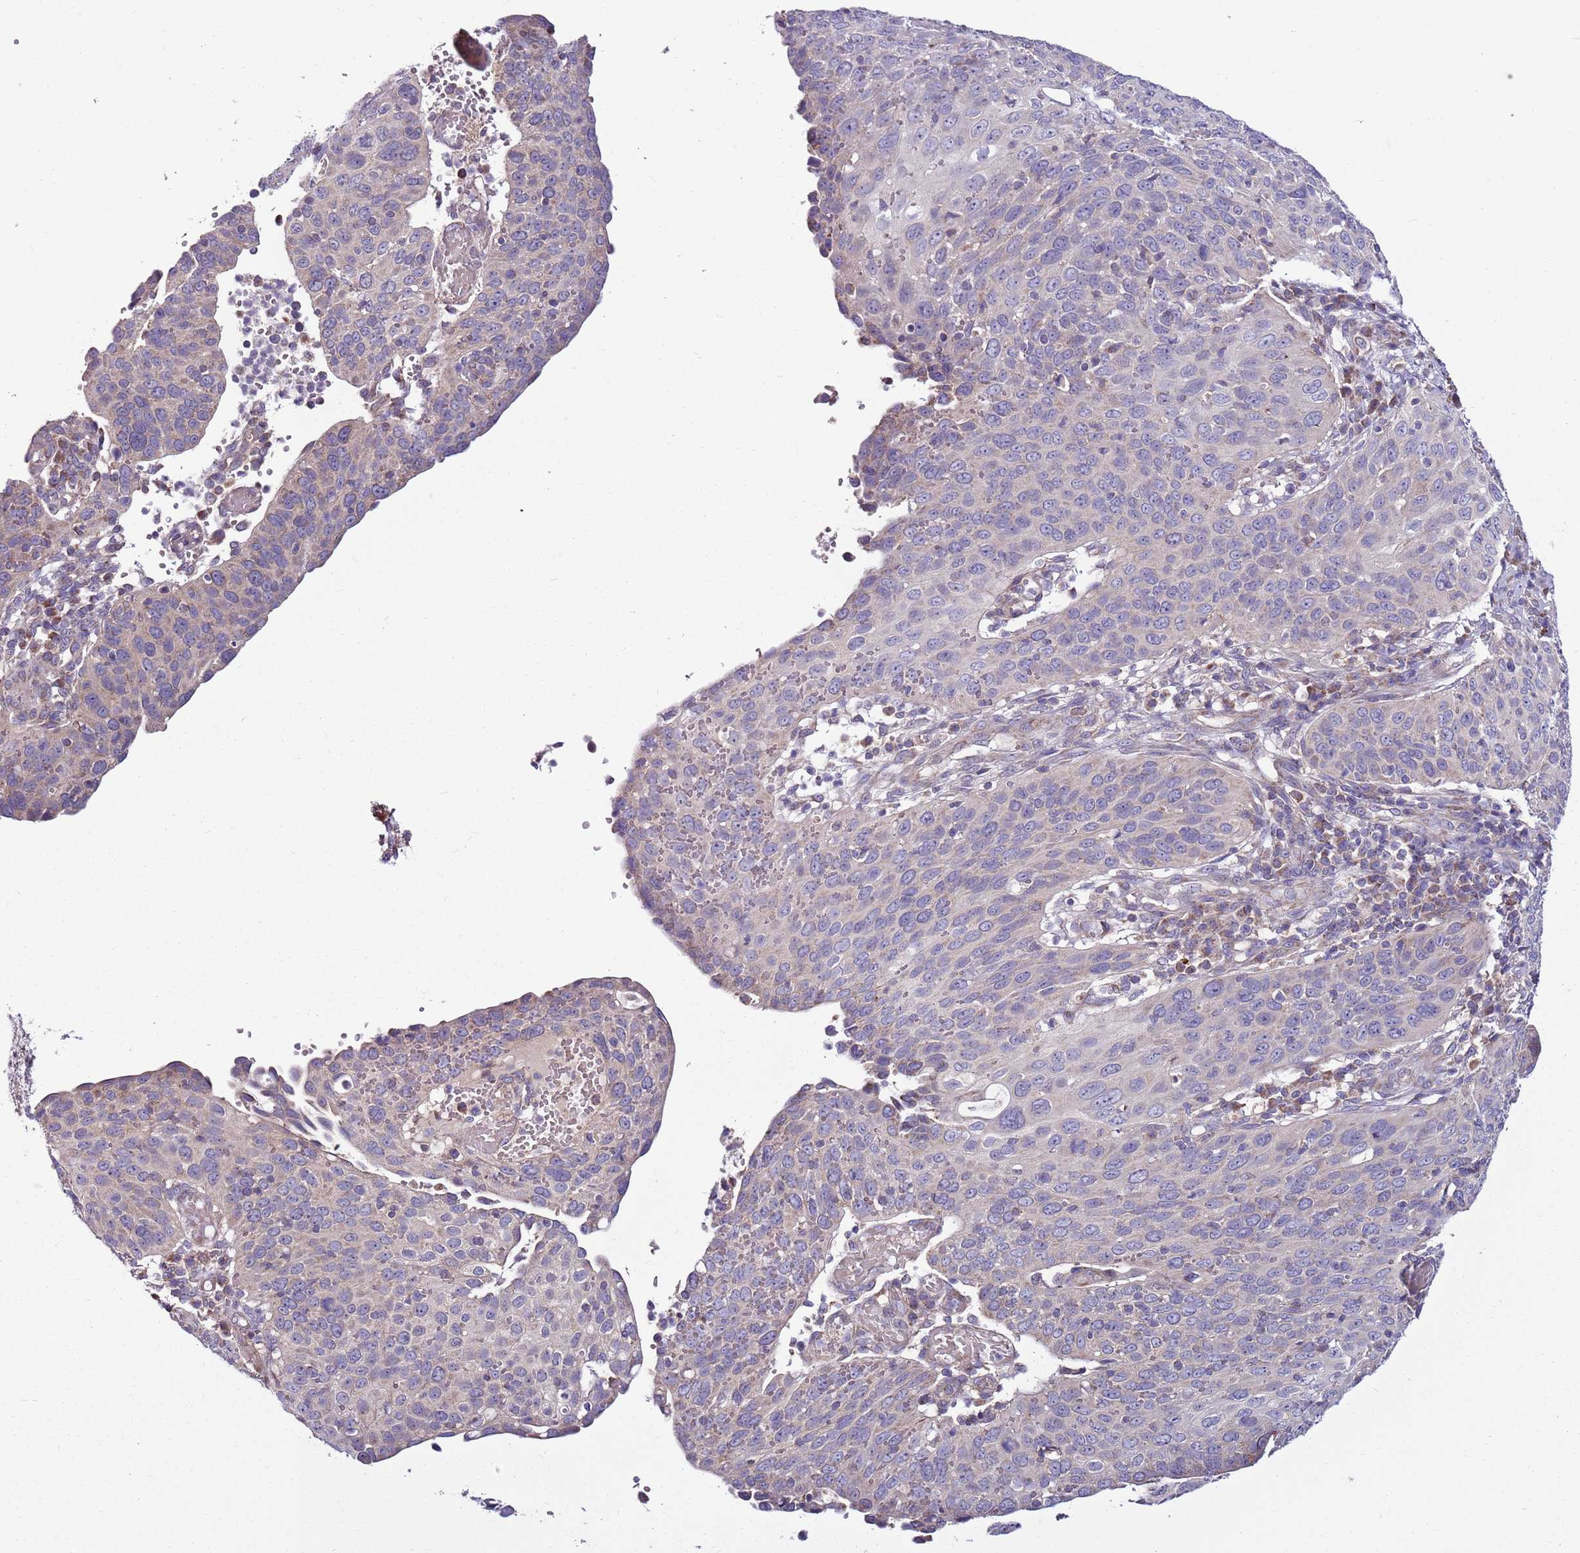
{"staining": {"intensity": "negative", "quantity": "none", "location": "none"}, "tissue": "cervical cancer", "cell_type": "Tumor cells", "image_type": "cancer", "snomed": [{"axis": "morphology", "description": "Squamous cell carcinoma, NOS"}, {"axis": "topography", "description": "Cervix"}], "caption": "This histopathology image is of cervical squamous cell carcinoma stained with immunohistochemistry to label a protein in brown with the nuclei are counter-stained blue. There is no positivity in tumor cells. (DAB (3,3'-diaminobenzidine) IHC, high magnification).", "gene": "SMG1", "patient": {"sex": "female", "age": 36}}